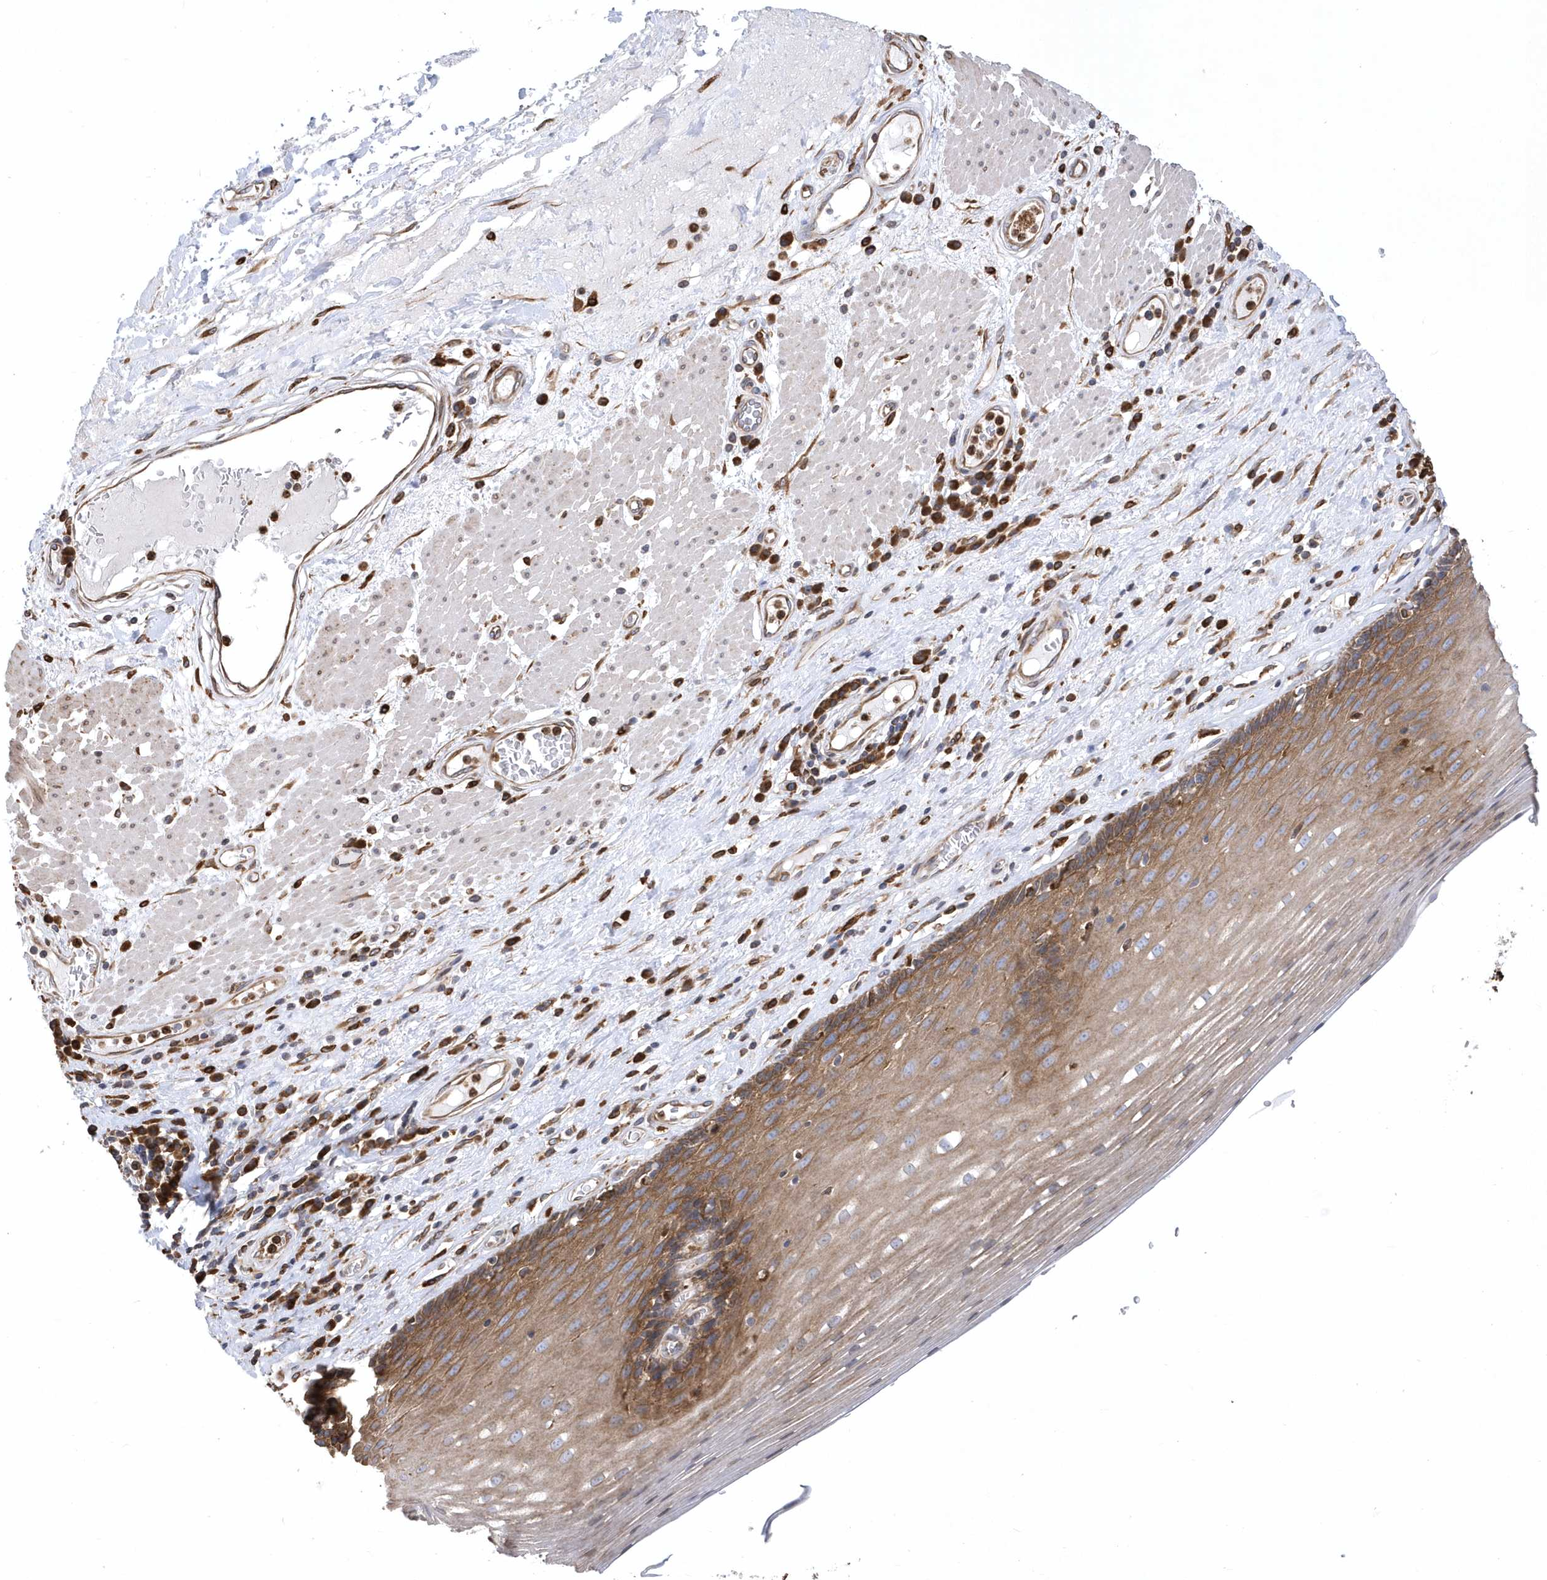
{"staining": {"intensity": "moderate", "quantity": "25%-75%", "location": "cytoplasmic/membranous"}, "tissue": "esophagus", "cell_type": "Squamous epithelial cells", "image_type": "normal", "snomed": [{"axis": "morphology", "description": "Normal tissue, NOS"}, {"axis": "topography", "description": "Esophagus"}], "caption": "IHC staining of benign esophagus, which shows medium levels of moderate cytoplasmic/membranous staining in about 25%-75% of squamous epithelial cells indicating moderate cytoplasmic/membranous protein positivity. The staining was performed using DAB (brown) for protein detection and nuclei were counterstained in hematoxylin (blue).", "gene": "VAMP7", "patient": {"sex": "male", "age": 62}}